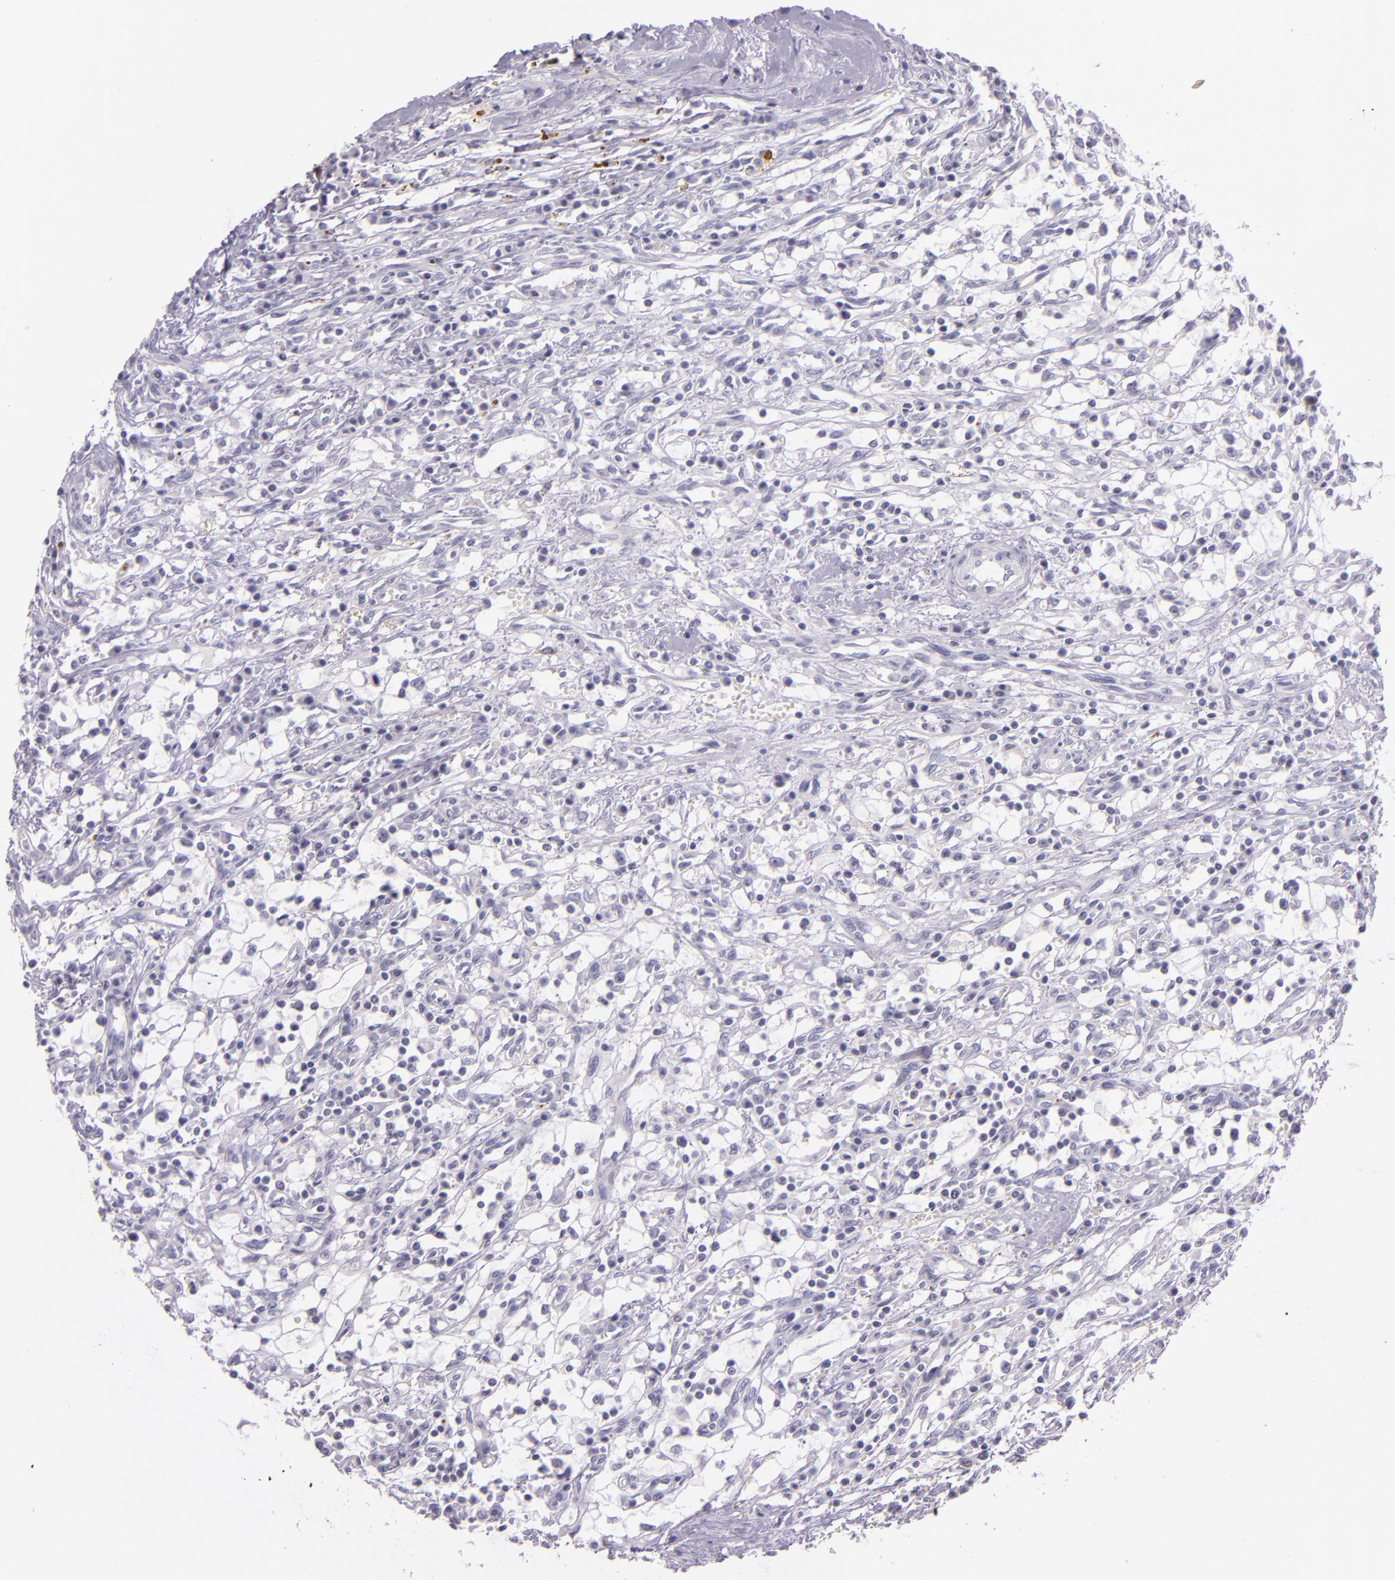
{"staining": {"intensity": "negative", "quantity": "none", "location": "none"}, "tissue": "renal cancer", "cell_type": "Tumor cells", "image_type": "cancer", "snomed": [{"axis": "morphology", "description": "Adenocarcinoma, NOS"}, {"axis": "topography", "description": "Kidney"}], "caption": "Immunohistochemistry of renal cancer (adenocarcinoma) shows no expression in tumor cells. (DAB (3,3'-diaminobenzidine) immunohistochemistry with hematoxylin counter stain).", "gene": "HSP90AA1", "patient": {"sex": "male", "age": 82}}